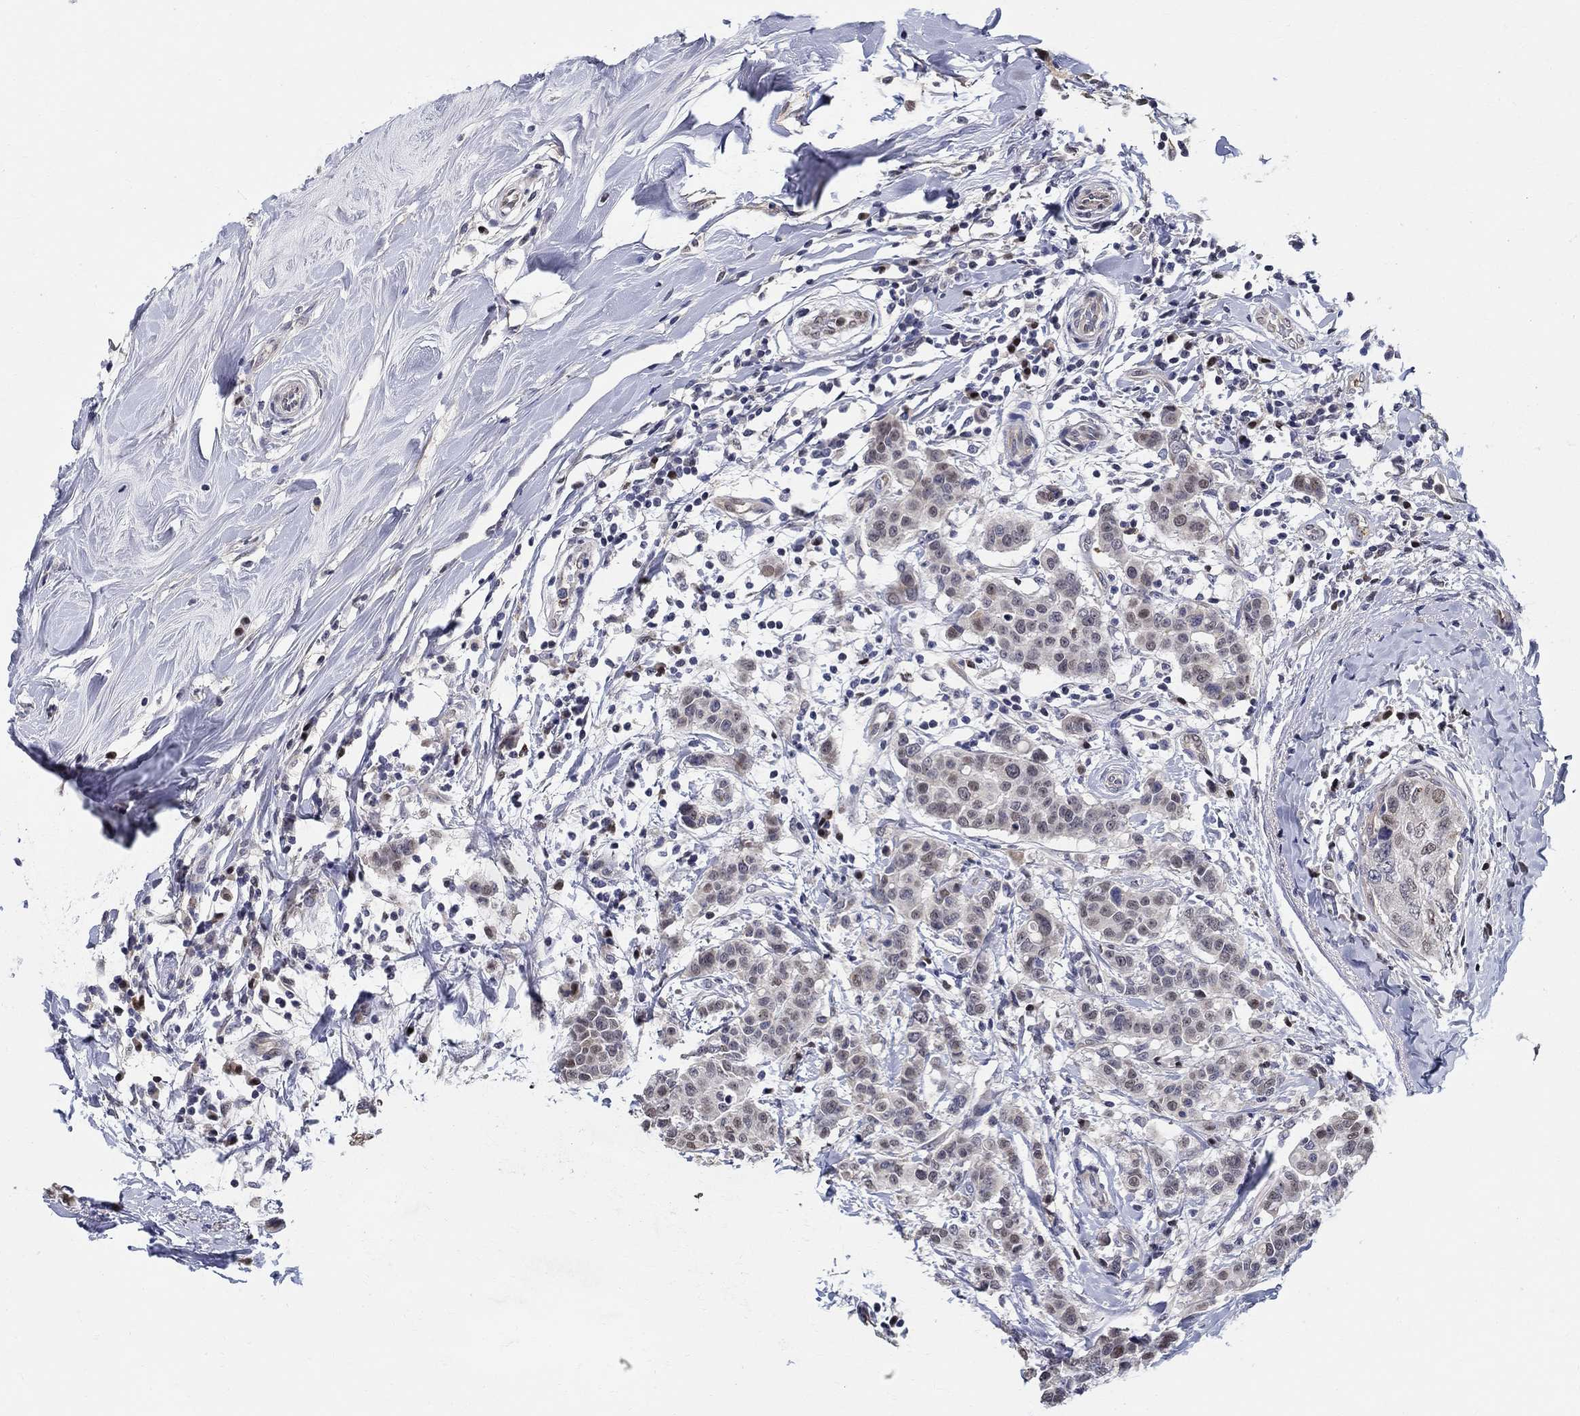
{"staining": {"intensity": "moderate", "quantity": "<25%", "location": "nuclear"}, "tissue": "breast cancer", "cell_type": "Tumor cells", "image_type": "cancer", "snomed": [{"axis": "morphology", "description": "Duct carcinoma"}, {"axis": "topography", "description": "Breast"}], "caption": "Immunohistochemistry (IHC) image of human breast cancer (intraductal carcinoma) stained for a protein (brown), which shows low levels of moderate nuclear positivity in approximately <25% of tumor cells.", "gene": "C16orf46", "patient": {"sex": "female", "age": 27}}